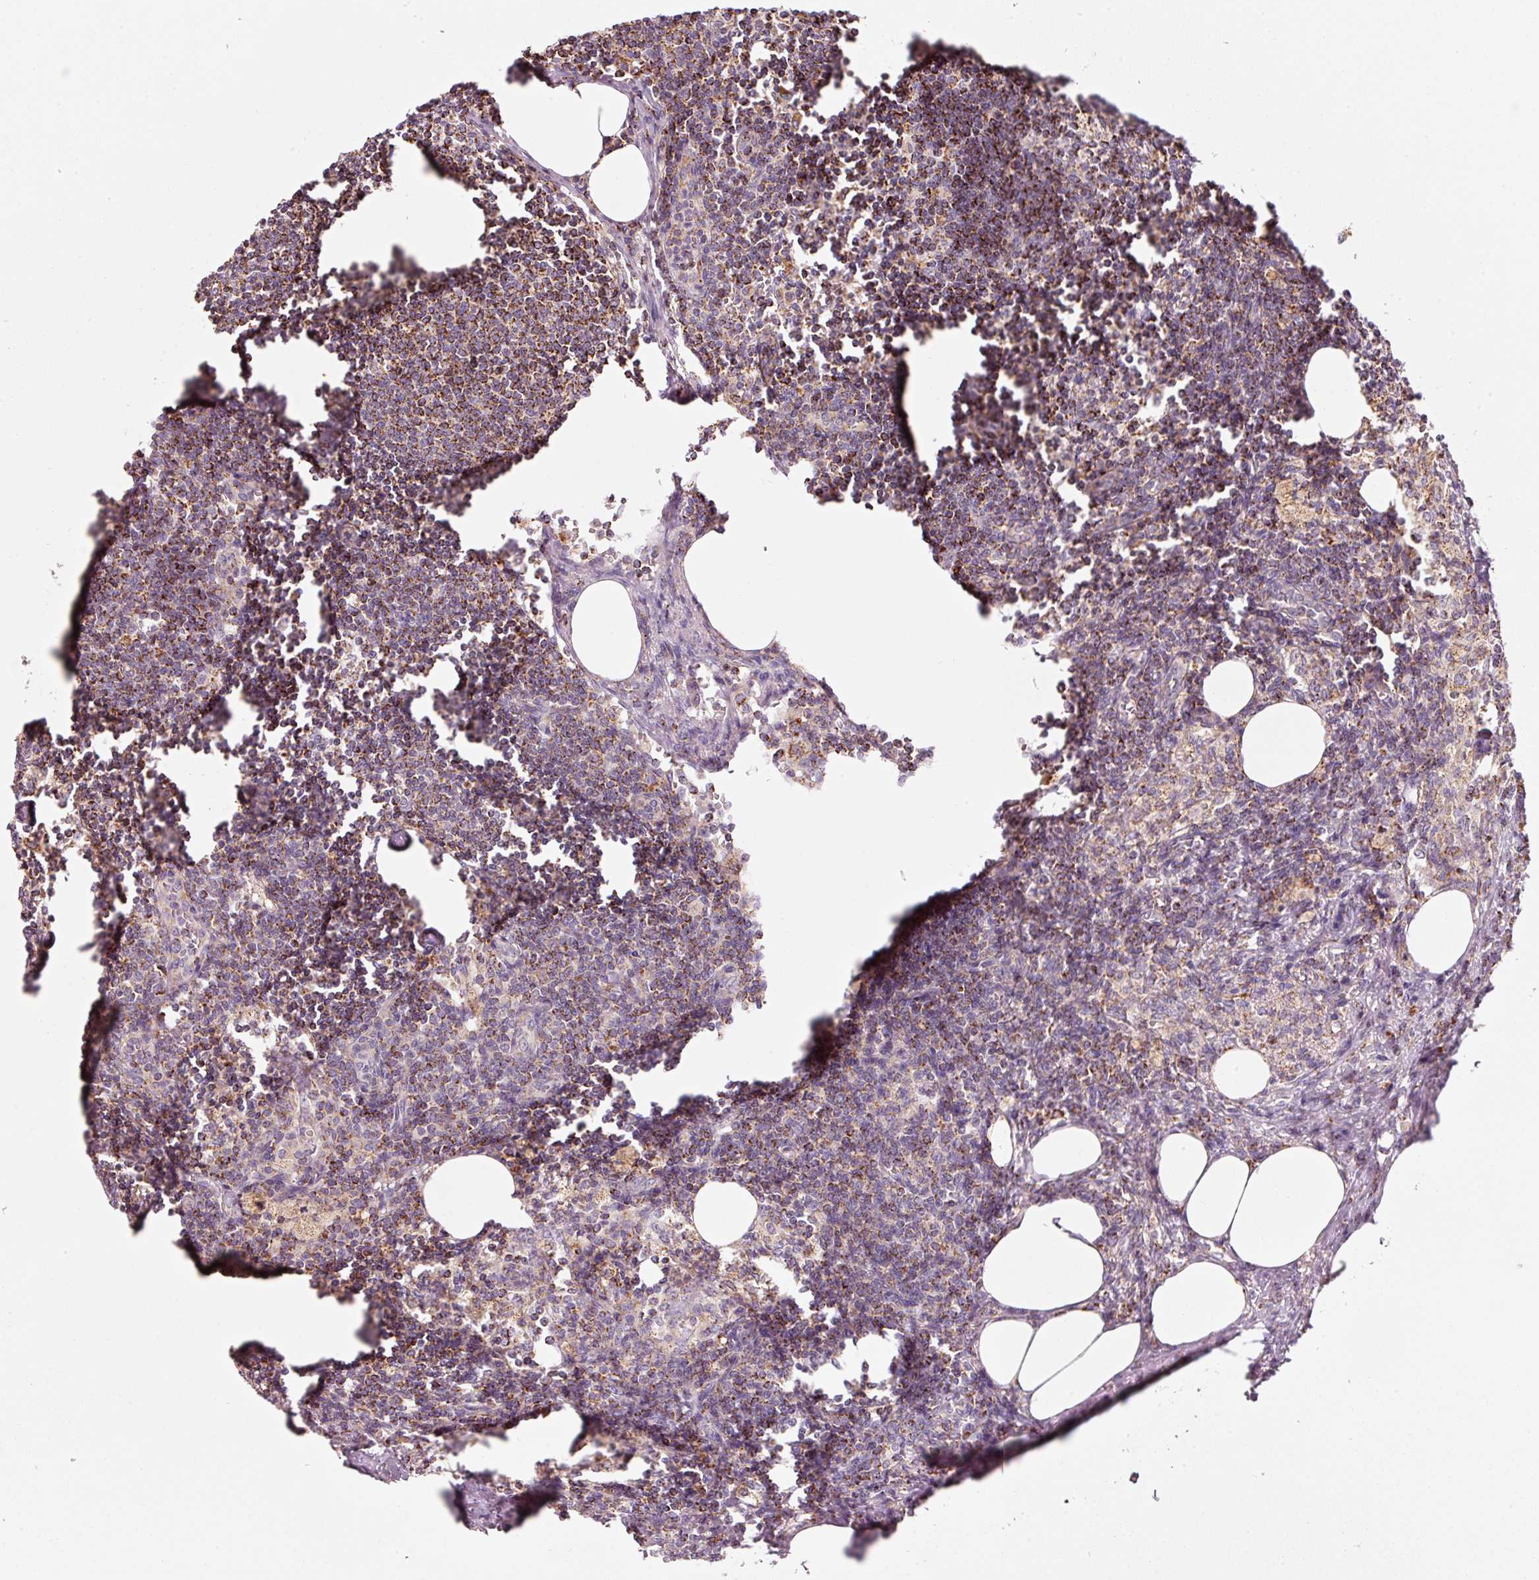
{"staining": {"intensity": "moderate", "quantity": "25%-75%", "location": "cytoplasmic/membranous"}, "tissue": "lymph node", "cell_type": "Germinal center cells", "image_type": "normal", "snomed": [{"axis": "morphology", "description": "Normal tissue, NOS"}, {"axis": "topography", "description": "Lymph node"}], "caption": "Immunohistochemical staining of unremarkable lymph node exhibits medium levels of moderate cytoplasmic/membranous expression in about 25%-75% of germinal center cells. (DAB IHC with brightfield microscopy, high magnification).", "gene": "C17orf98", "patient": {"sex": "female", "age": 59}}